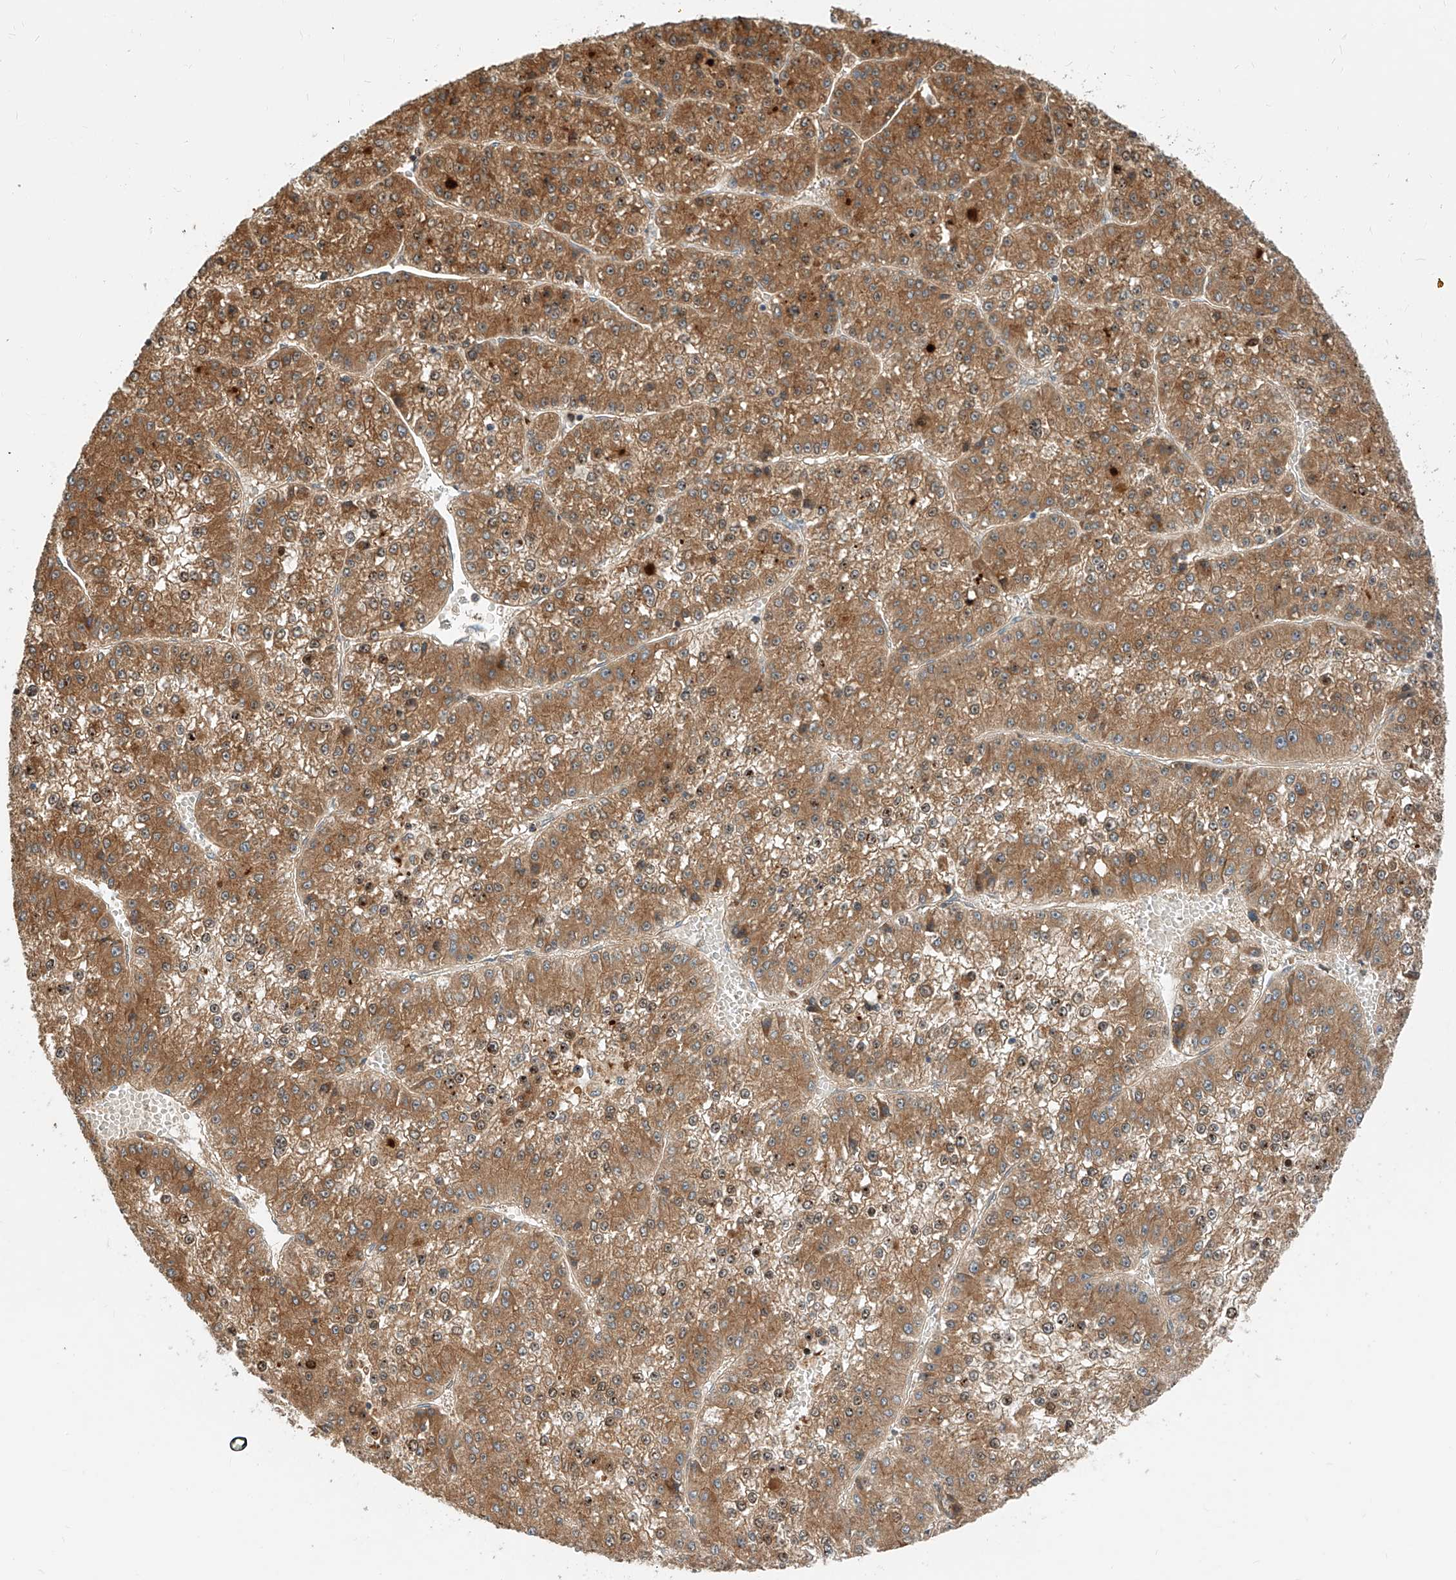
{"staining": {"intensity": "moderate", "quantity": ">75%", "location": "cytoplasmic/membranous"}, "tissue": "liver cancer", "cell_type": "Tumor cells", "image_type": "cancer", "snomed": [{"axis": "morphology", "description": "Carcinoma, Hepatocellular, NOS"}, {"axis": "topography", "description": "Liver"}], "caption": "Liver cancer (hepatocellular carcinoma) tissue shows moderate cytoplasmic/membranous positivity in about >75% of tumor cells", "gene": "CPAMD8", "patient": {"sex": "female", "age": 73}}